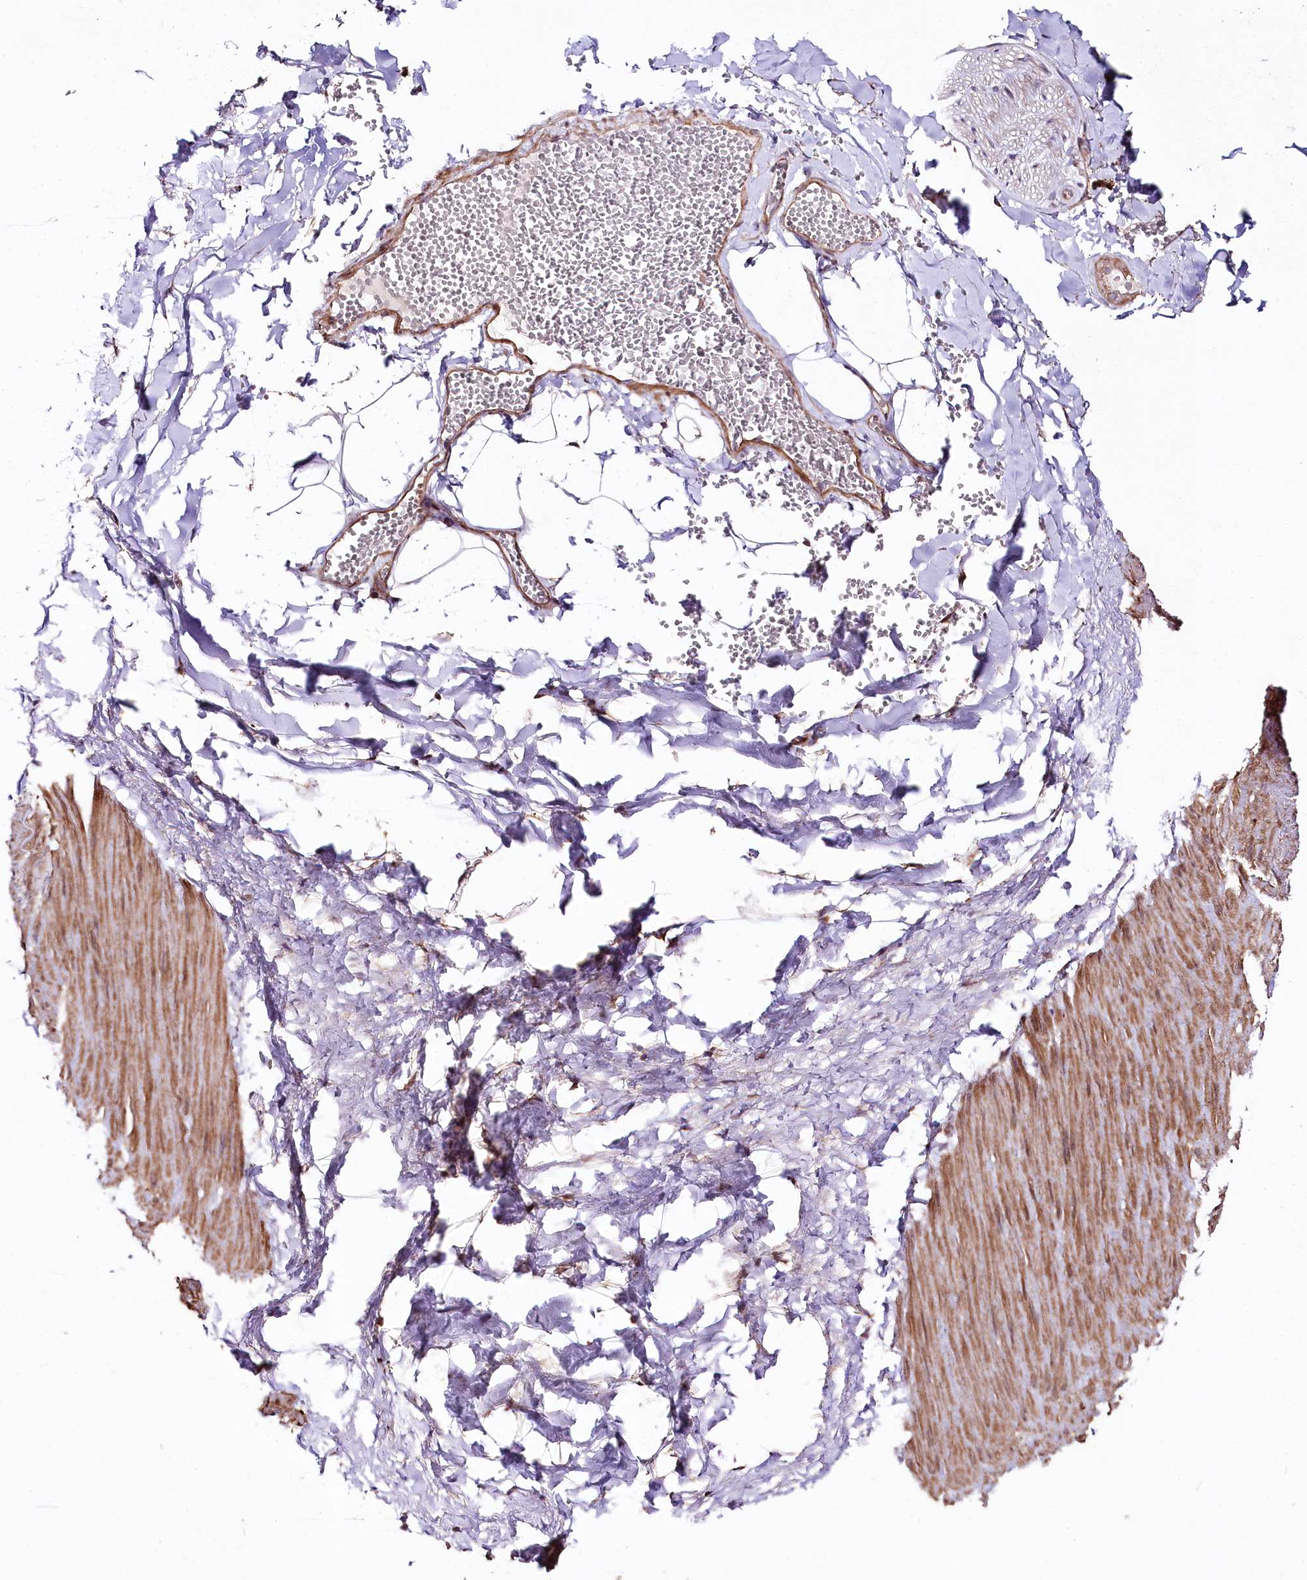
{"staining": {"intensity": "negative", "quantity": "none", "location": "none"}, "tissue": "adipose tissue", "cell_type": "Adipocytes", "image_type": "normal", "snomed": [{"axis": "morphology", "description": "Normal tissue, NOS"}, {"axis": "topography", "description": "Gallbladder"}, {"axis": "topography", "description": "Peripheral nerve tissue"}], "caption": "The image exhibits no significant positivity in adipocytes of adipose tissue.", "gene": "PHLDB1", "patient": {"sex": "male", "age": 38}}